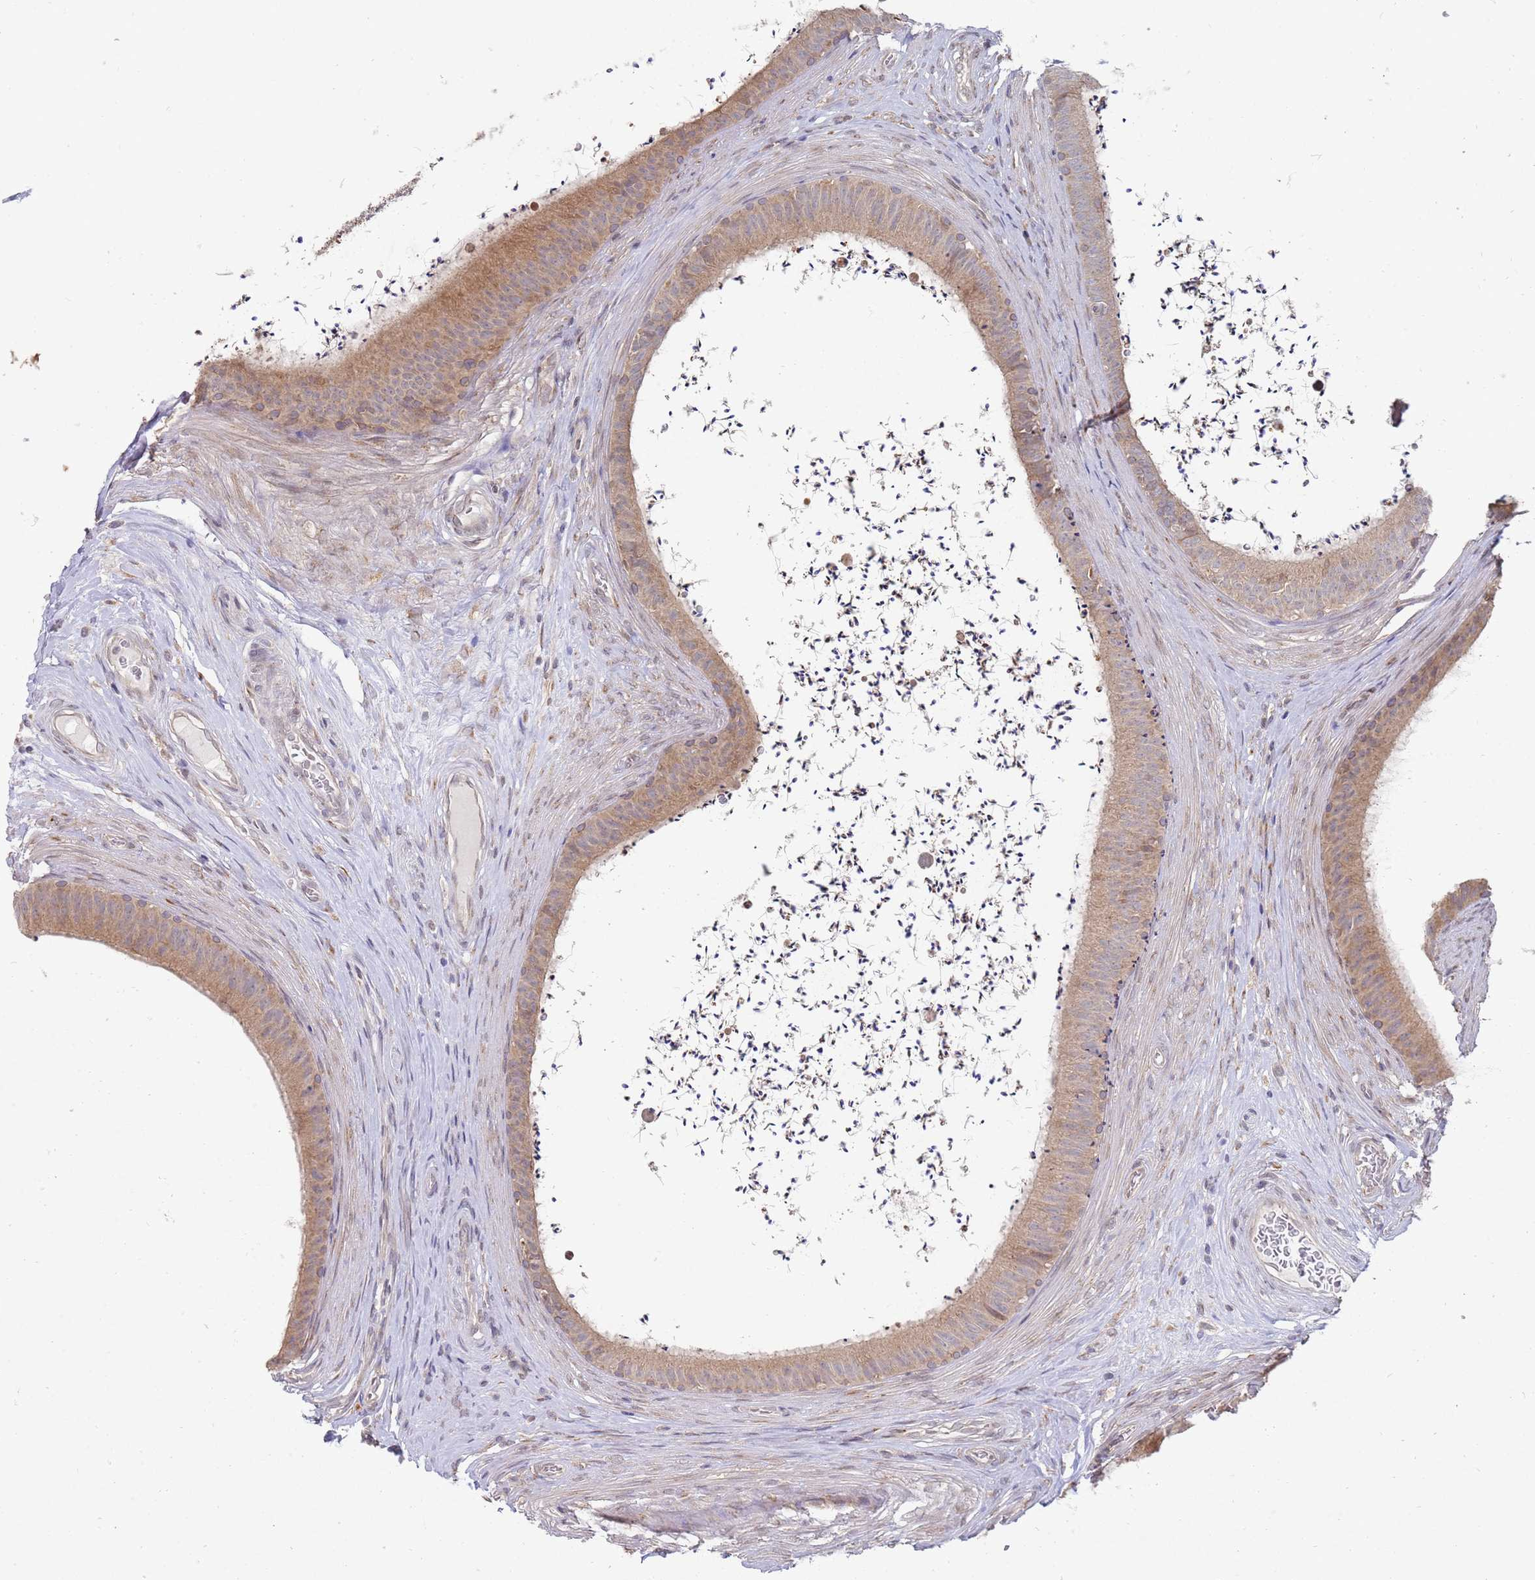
{"staining": {"intensity": "moderate", "quantity": ">75%", "location": "cytoplasmic/membranous"}, "tissue": "epididymis", "cell_type": "Glandular cells", "image_type": "normal", "snomed": [{"axis": "morphology", "description": "Normal tissue, NOS"}, {"axis": "topography", "description": "Testis"}, {"axis": "topography", "description": "Epididymis"}], "caption": "Epididymis stained for a protein (brown) shows moderate cytoplasmic/membranous positive staining in about >75% of glandular cells.", "gene": "VRK2", "patient": {"sex": "male", "age": 41}}